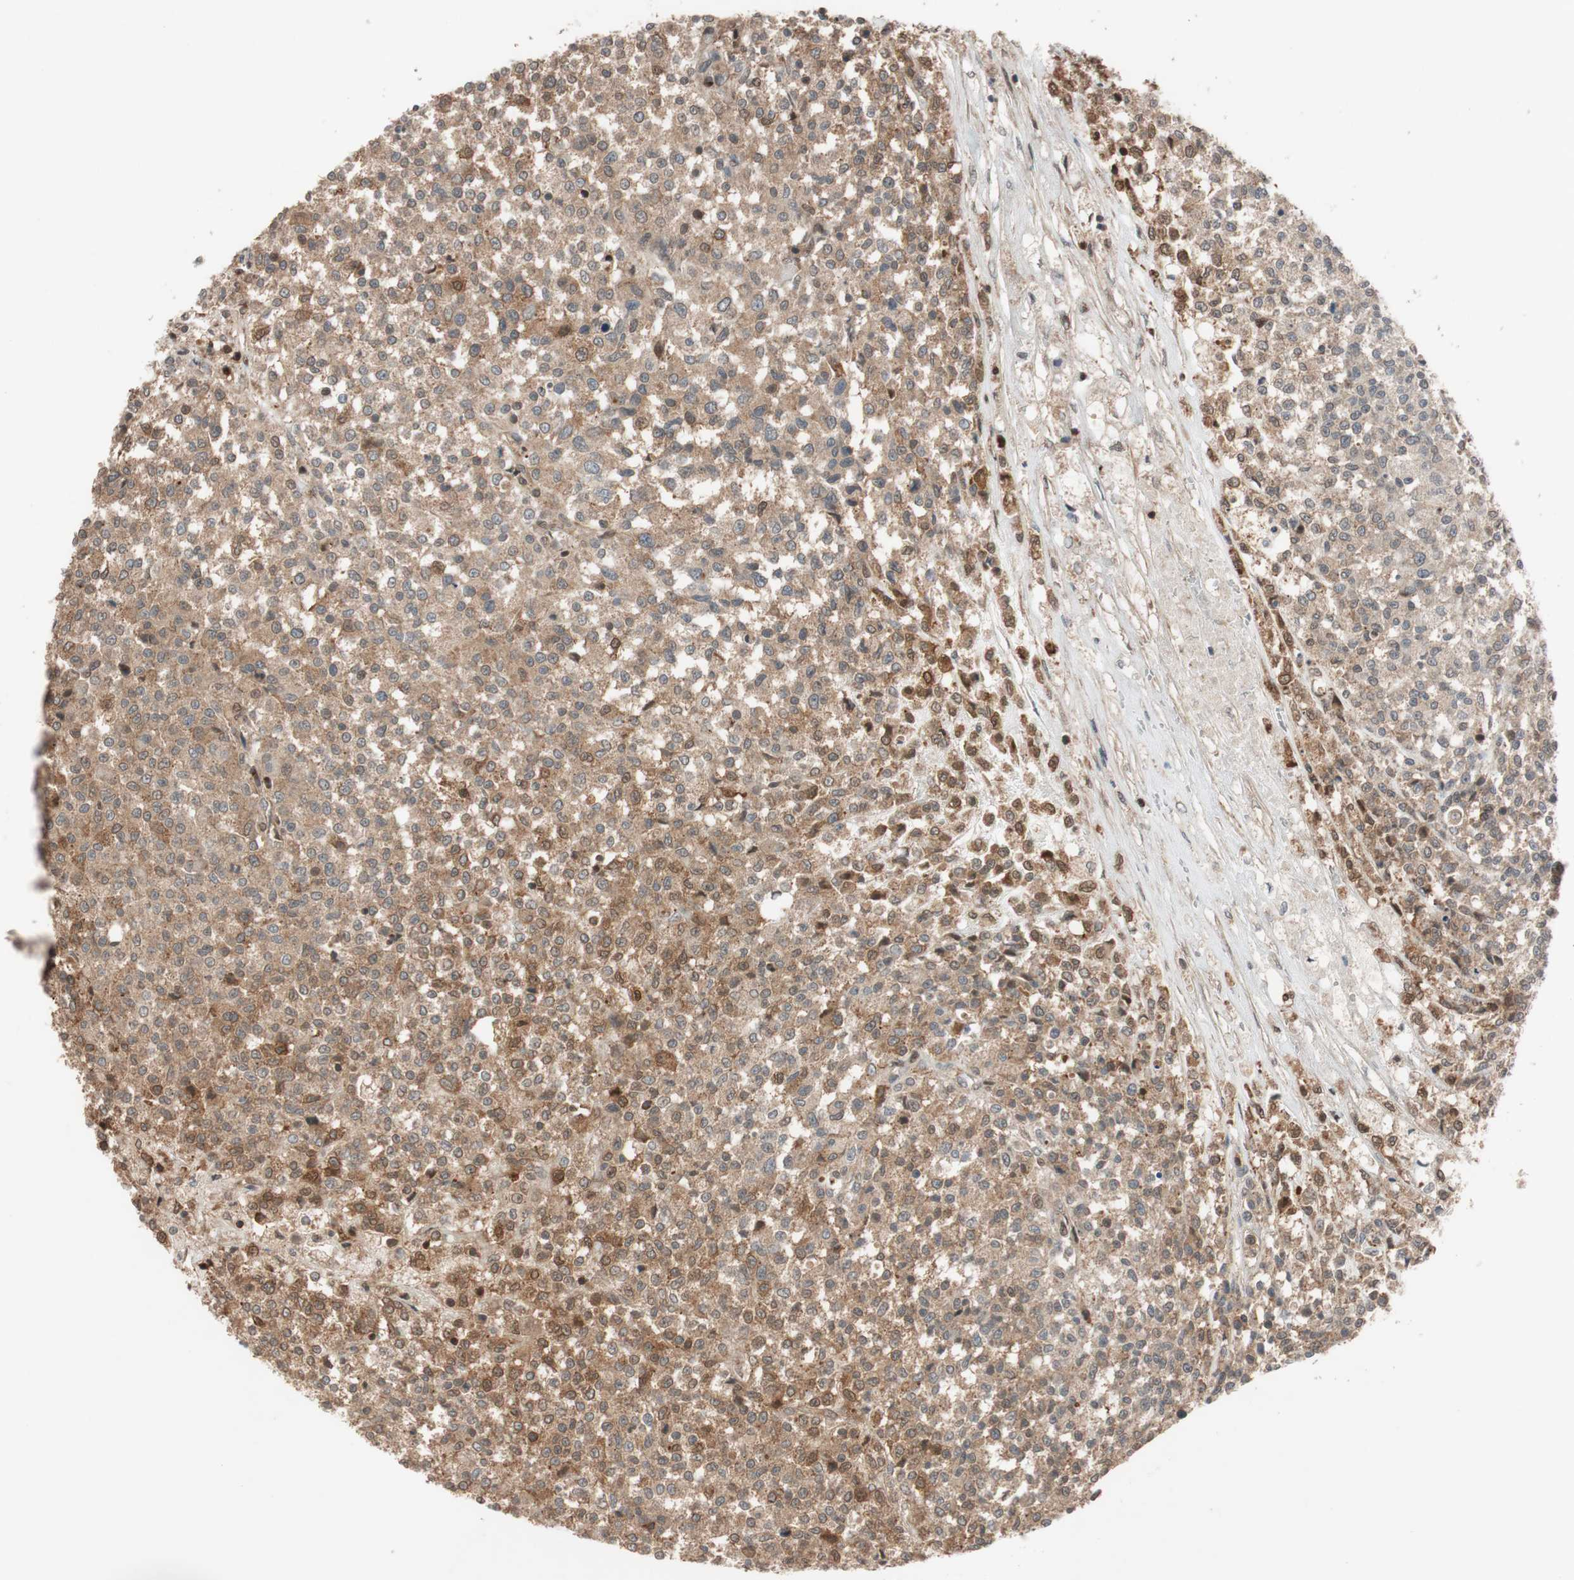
{"staining": {"intensity": "moderate", "quantity": ">75%", "location": "cytoplasmic/membranous,nuclear"}, "tissue": "testis cancer", "cell_type": "Tumor cells", "image_type": "cancer", "snomed": [{"axis": "morphology", "description": "Seminoma, NOS"}, {"axis": "topography", "description": "Testis"}], "caption": "Immunohistochemical staining of human testis cancer exhibits medium levels of moderate cytoplasmic/membranous and nuclear expression in about >75% of tumor cells.", "gene": "EPHA8", "patient": {"sex": "male", "age": 59}}